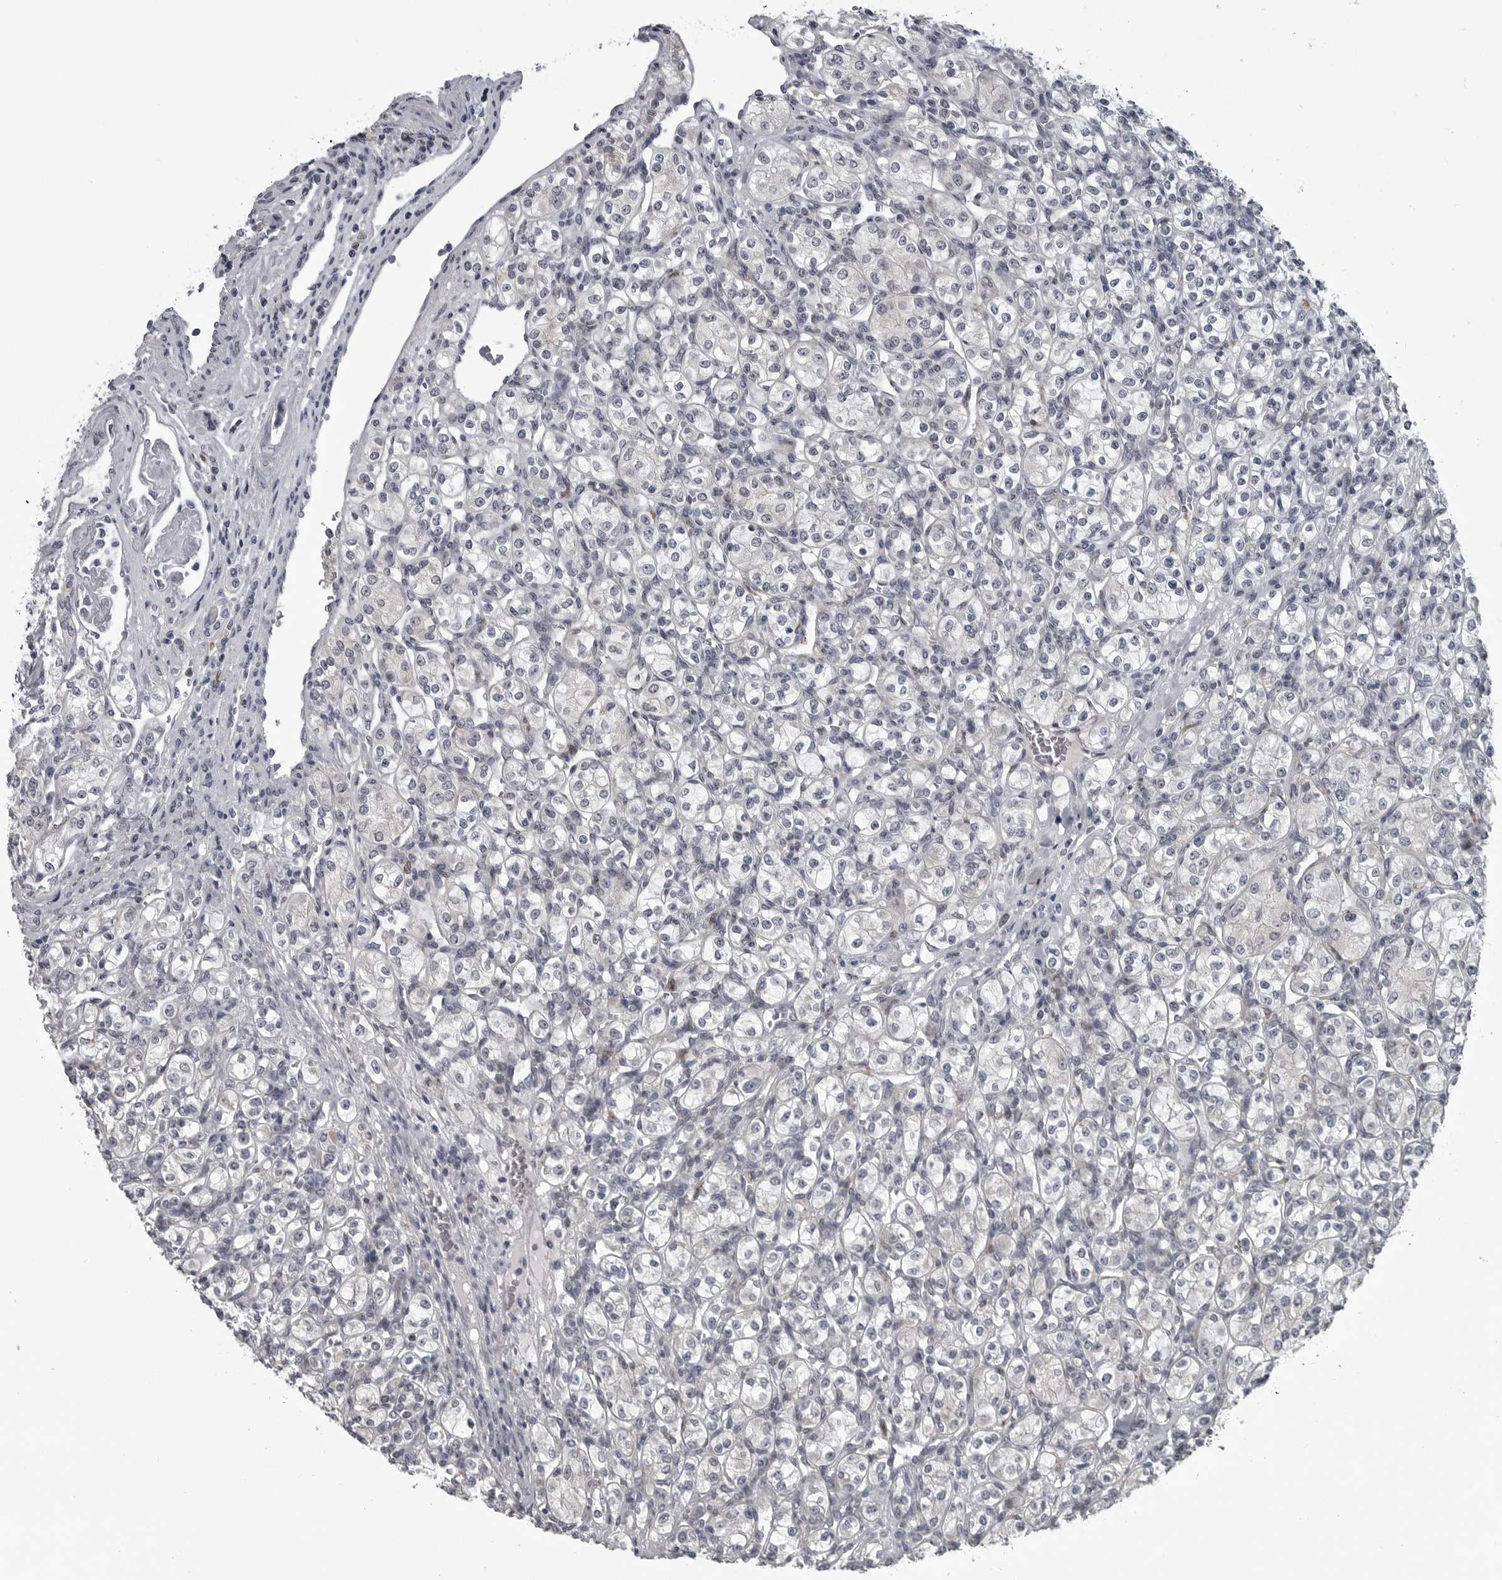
{"staining": {"intensity": "negative", "quantity": "none", "location": "none"}, "tissue": "renal cancer", "cell_type": "Tumor cells", "image_type": "cancer", "snomed": [{"axis": "morphology", "description": "Adenocarcinoma, NOS"}, {"axis": "topography", "description": "Kidney"}], "caption": "Tumor cells are negative for protein expression in human renal cancer.", "gene": "LYSMD1", "patient": {"sex": "male", "age": 77}}